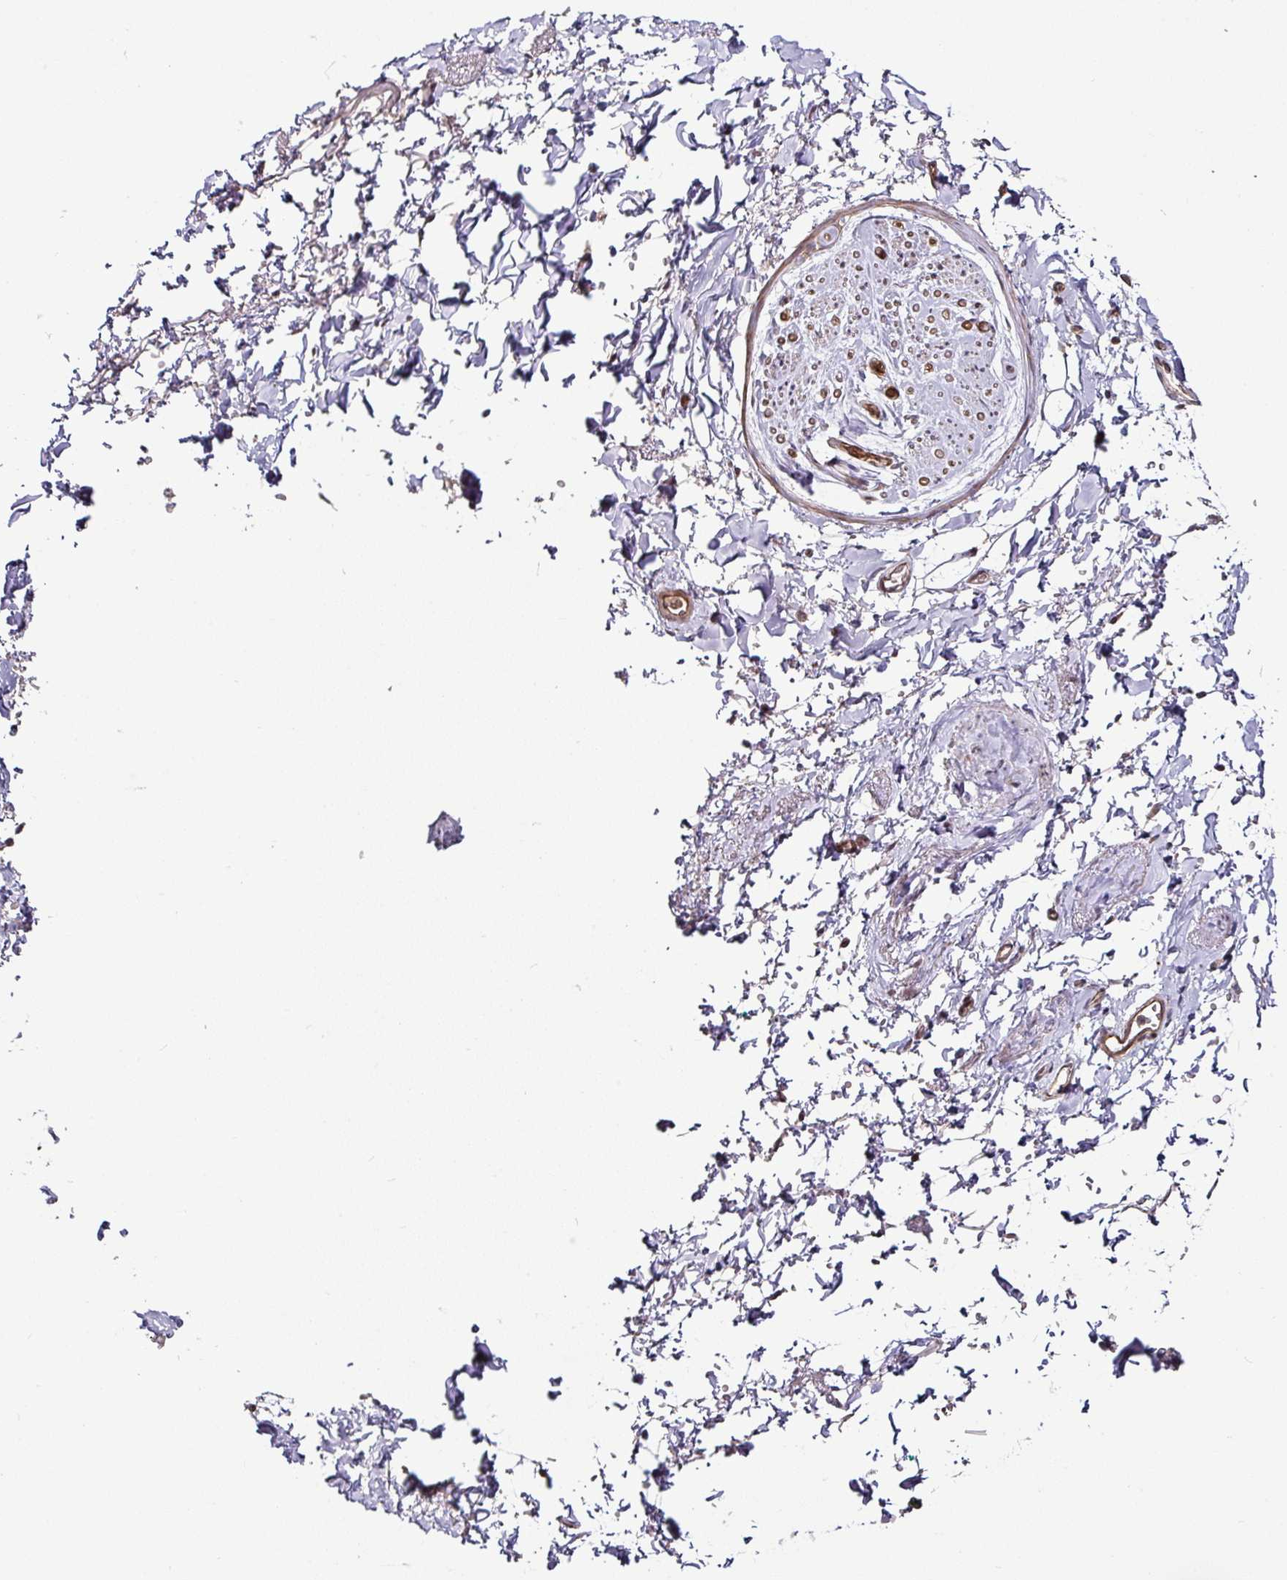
{"staining": {"intensity": "weak", "quantity": "25%-75%", "location": "cytoplasmic/membranous"}, "tissue": "soft tissue", "cell_type": "Fibroblasts", "image_type": "normal", "snomed": [{"axis": "morphology", "description": "Normal tissue, NOS"}, {"axis": "topography", "description": "Vulva"}, {"axis": "topography", "description": "Vagina"}, {"axis": "topography", "description": "Peripheral nerve tissue"}], "caption": "This photomicrograph displays immunohistochemistry staining of unremarkable human soft tissue, with low weak cytoplasmic/membranous positivity in about 25%-75% of fibroblasts.", "gene": "DCAF13", "patient": {"sex": "female", "age": 66}}